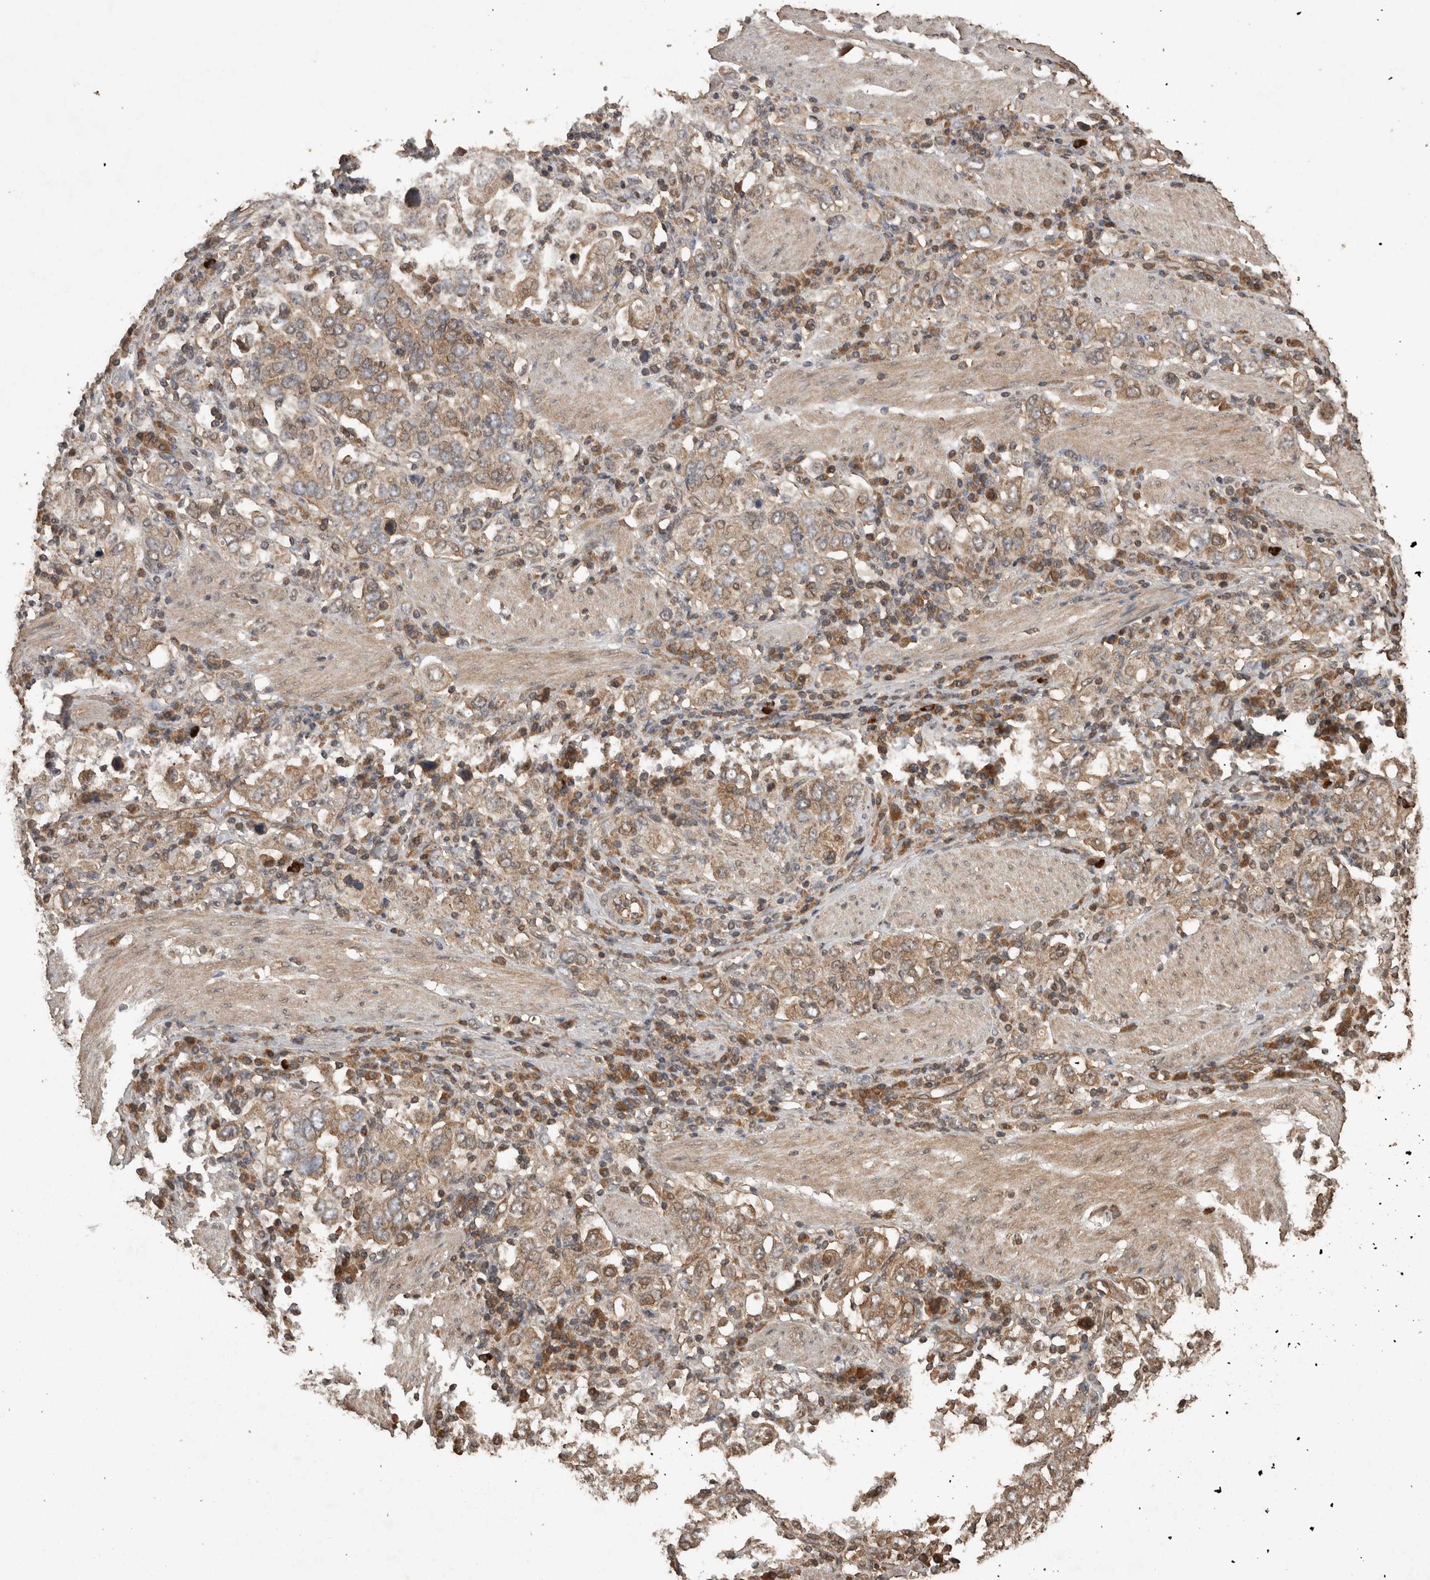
{"staining": {"intensity": "weak", "quantity": ">75%", "location": "cytoplasmic/membranous"}, "tissue": "stomach cancer", "cell_type": "Tumor cells", "image_type": "cancer", "snomed": [{"axis": "morphology", "description": "Adenocarcinoma, NOS"}, {"axis": "topography", "description": "Stomach, upper"}], "caption": "Immunohistochemistry photomicrograph of neoplastic tissue: human adenocarcinoma (stomach) stained using IHC reveals low levels of weak protein expression localized specifically in the cytoplasmic/membranous of tumor cells, appearing as a cytoplasmic/membranous brown color.", "gene": "PINK1", "patient": {"sex": "male", "age": 62}}